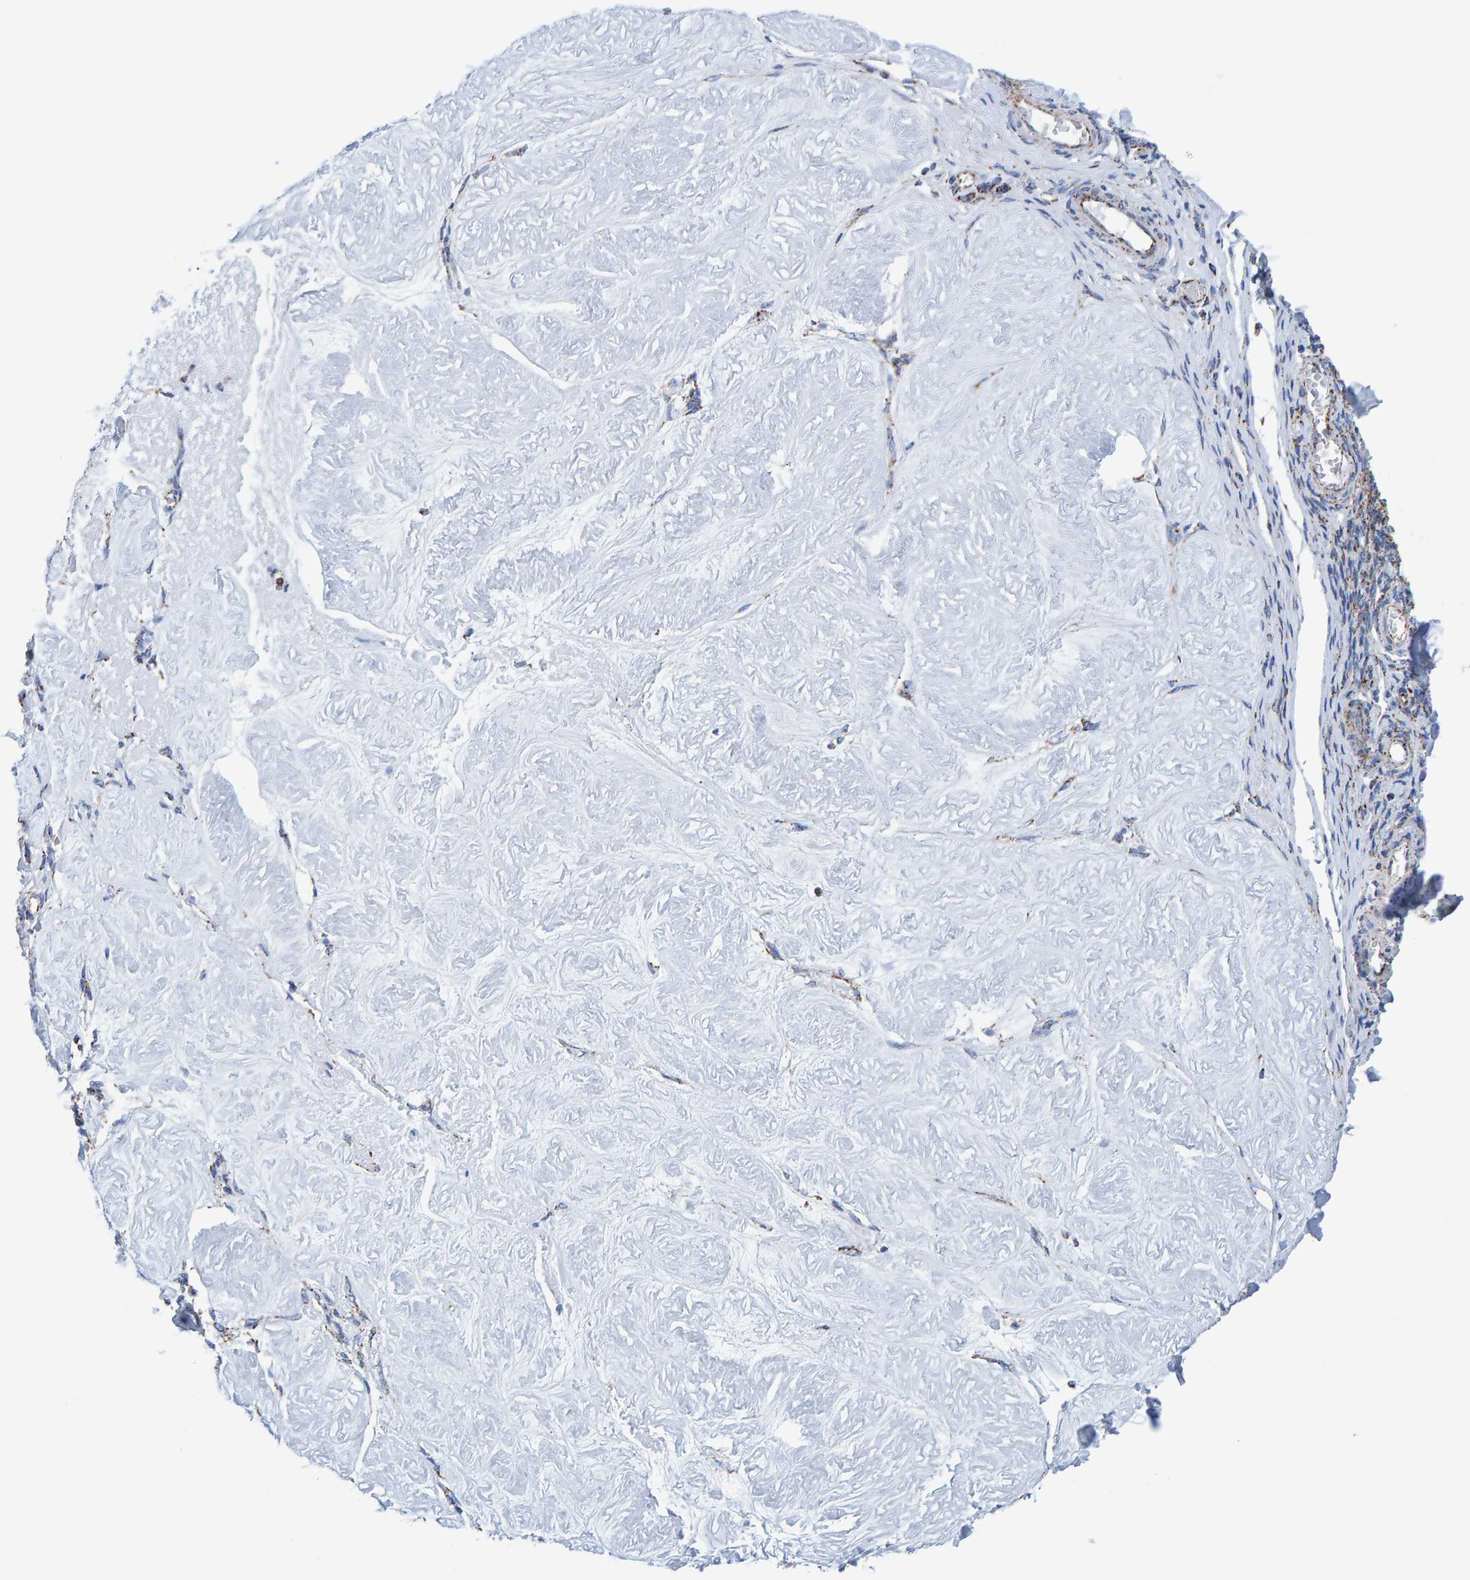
{"staining": {"intensity": "moderate", "quantity": ">75%", "location": "cytoplasmic/membranous"}, "tissue": "adipose tissue", "cell_type": "Adipocytes", "image_type": "normal", "snomed": [{"axis": "morphology", "description": "Normal tissue, NOS"}, {"axis": "topography", "description": "Vascular tissue"}, {"axis": "topography", "description": "Fallopian tube"}, {"axis": "topography", "description": "Ovary"}], "caption": "The photomicrograph shows immunohistochemical staining of unremarkable adipose tissue. There is moderate cytoplasmic/membranous staining is identified in about >75% of adipocytes.", "gene": "ENSG00000262660", "patient": {"sex": "female", "age": 67}}